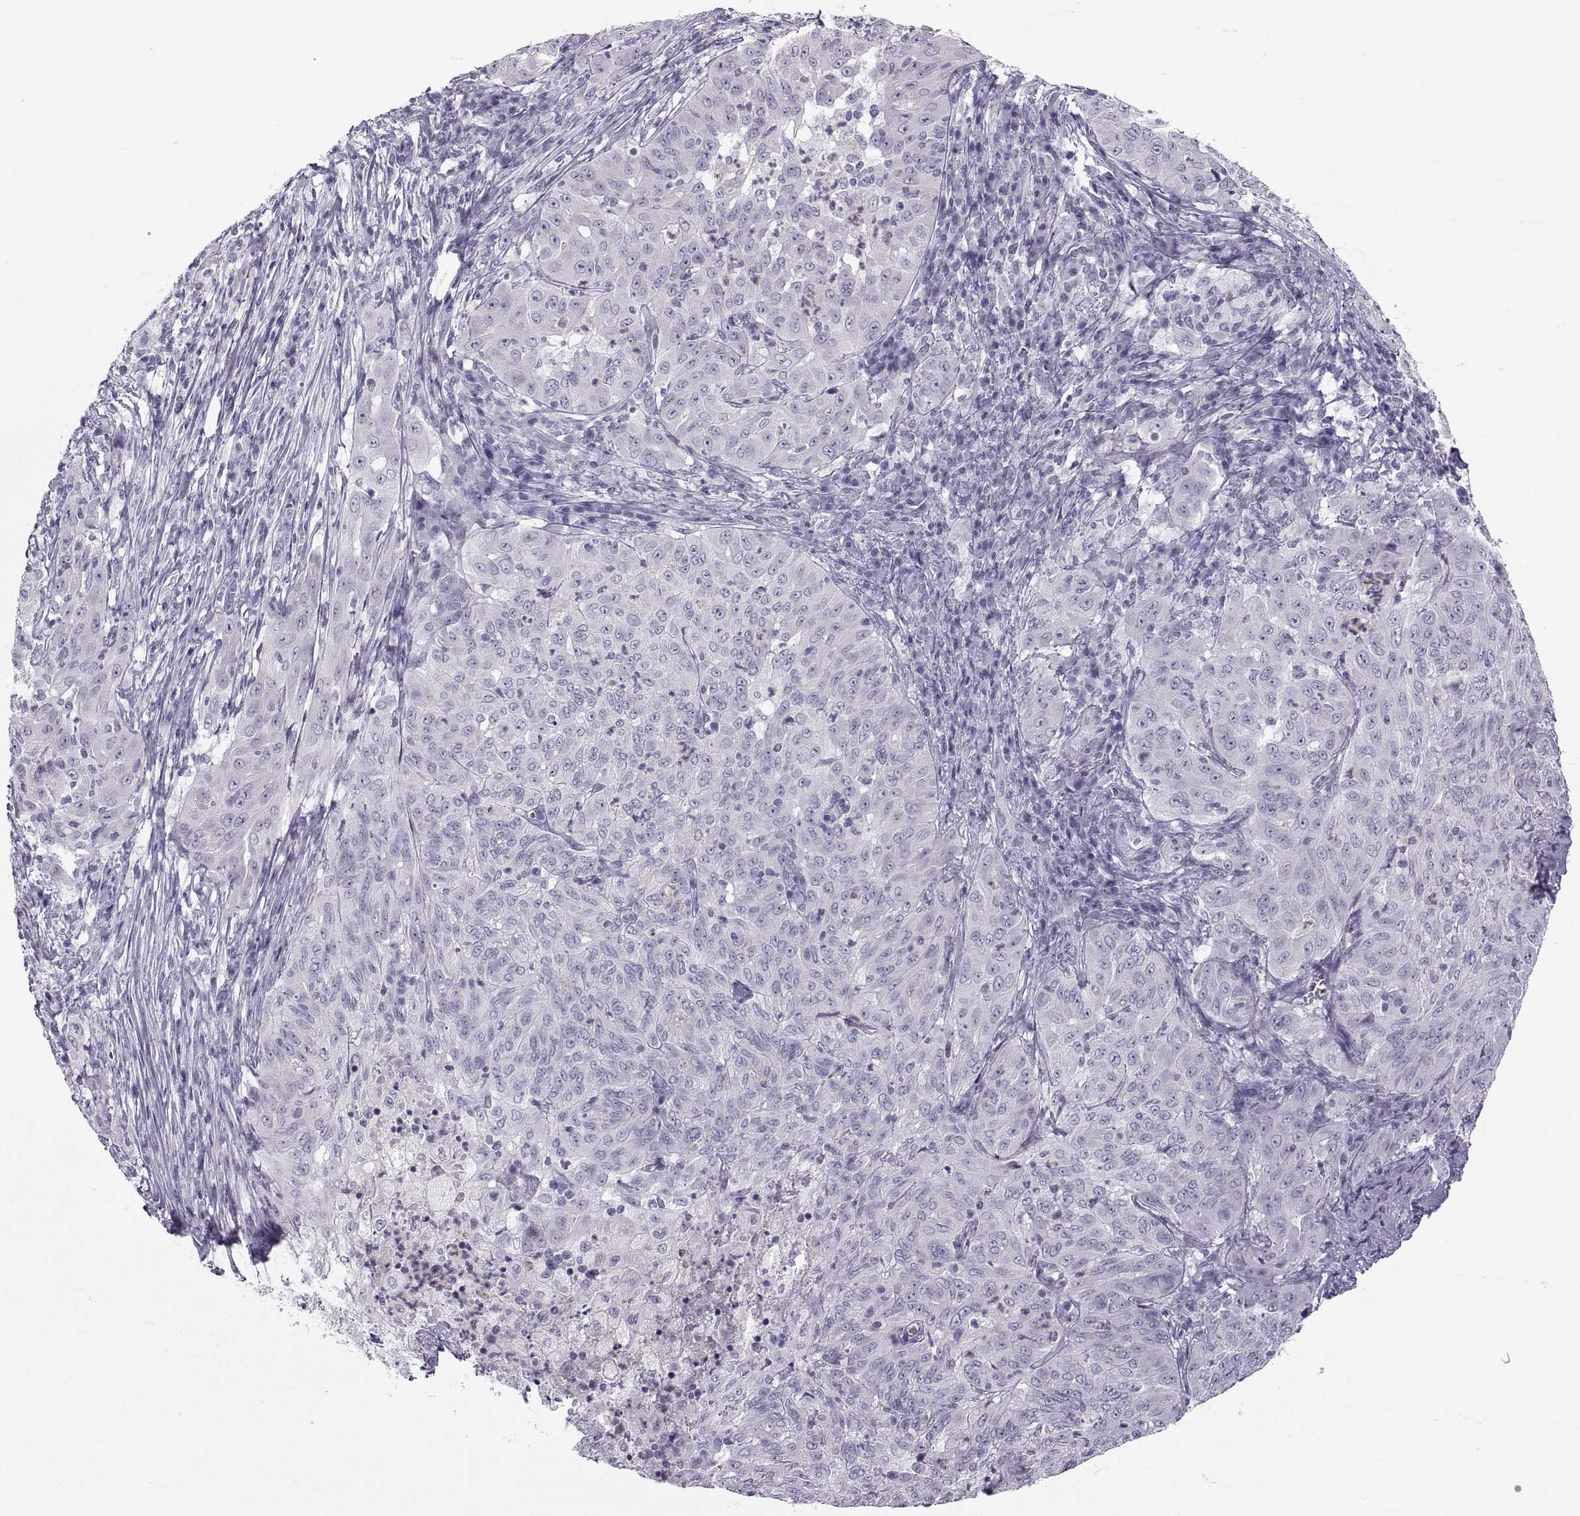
{"staining": {"intensity": "negative", "quantity": "none", "location": "none"}, "tissue": "pancreatic cancer", "cell_type": "Tumor cells", "image_type": "cancer", "snomed": [{"axis": "morphology", "description": "Adenocarcinoma, NOS"}, {"axis": "topography", "description": "Pancreas"}], "caption": "Pancreatic cancer was stained to show a protein in brown. There is no significant positivity in tumor cells.", "gene": "C3orf22", "patient": {"sex": "male", "age": 63}}